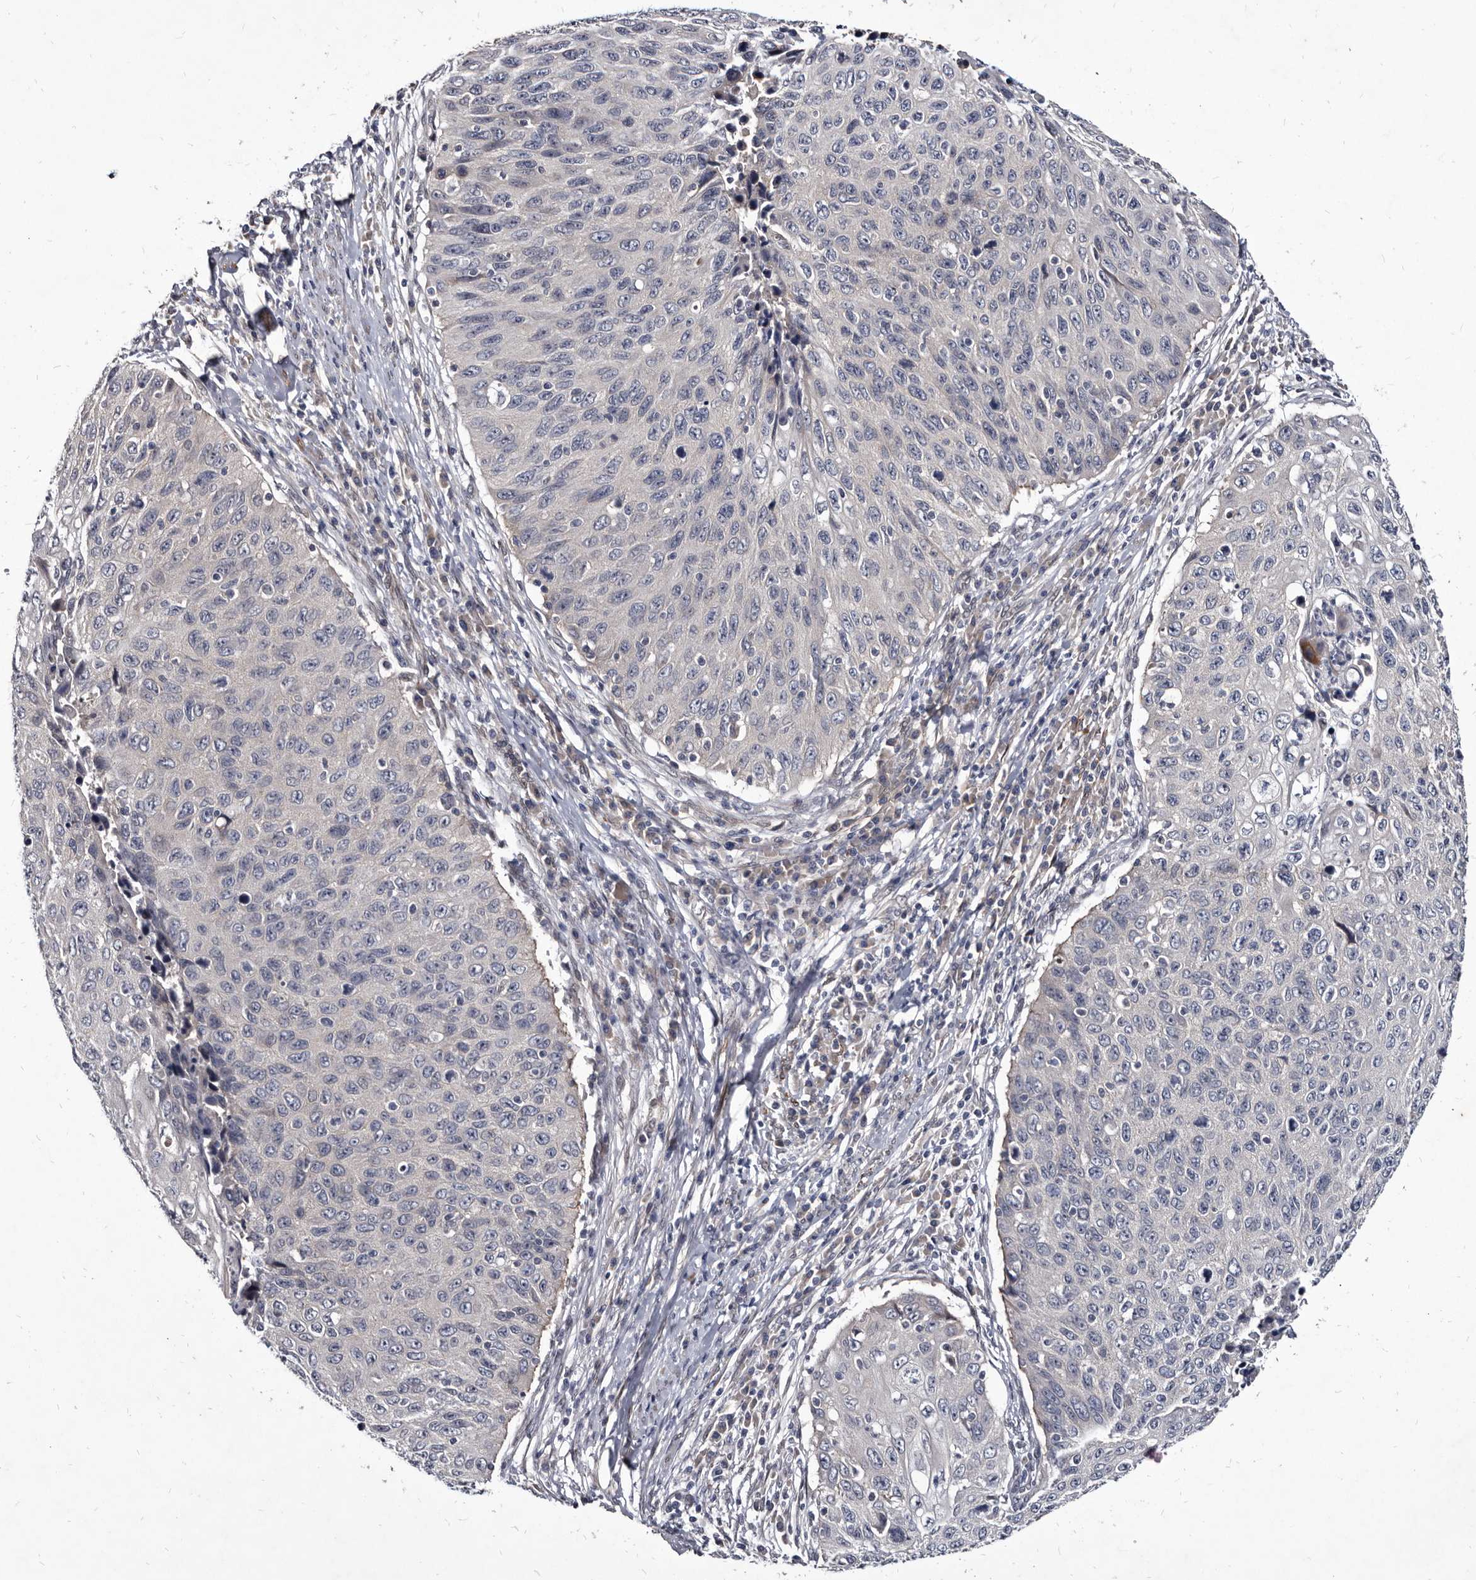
{"staining": {"intensity": "negative", "quantity": "none", "location": "none"}, "tissue": "cervical cancer", "cell_type": "Tumor cells", "image_type": "cancer", "snomed": [{"axis": "morphology", "description": "Squamous cell carcinoma, NOS"}, {"axis": "topography", "description": "Cervix"}], "caption": "The micrograph exhibits no staining of tumor cells in squamous cell carcinoma (cervical). The staining was performed using DAB to visualize the protein expression in brown, while the nuclei were stained in blue with hematoxylin (Magnification: 20x).", "gene": "PROM1", "patient": {"sex": "female", "age": 53}}